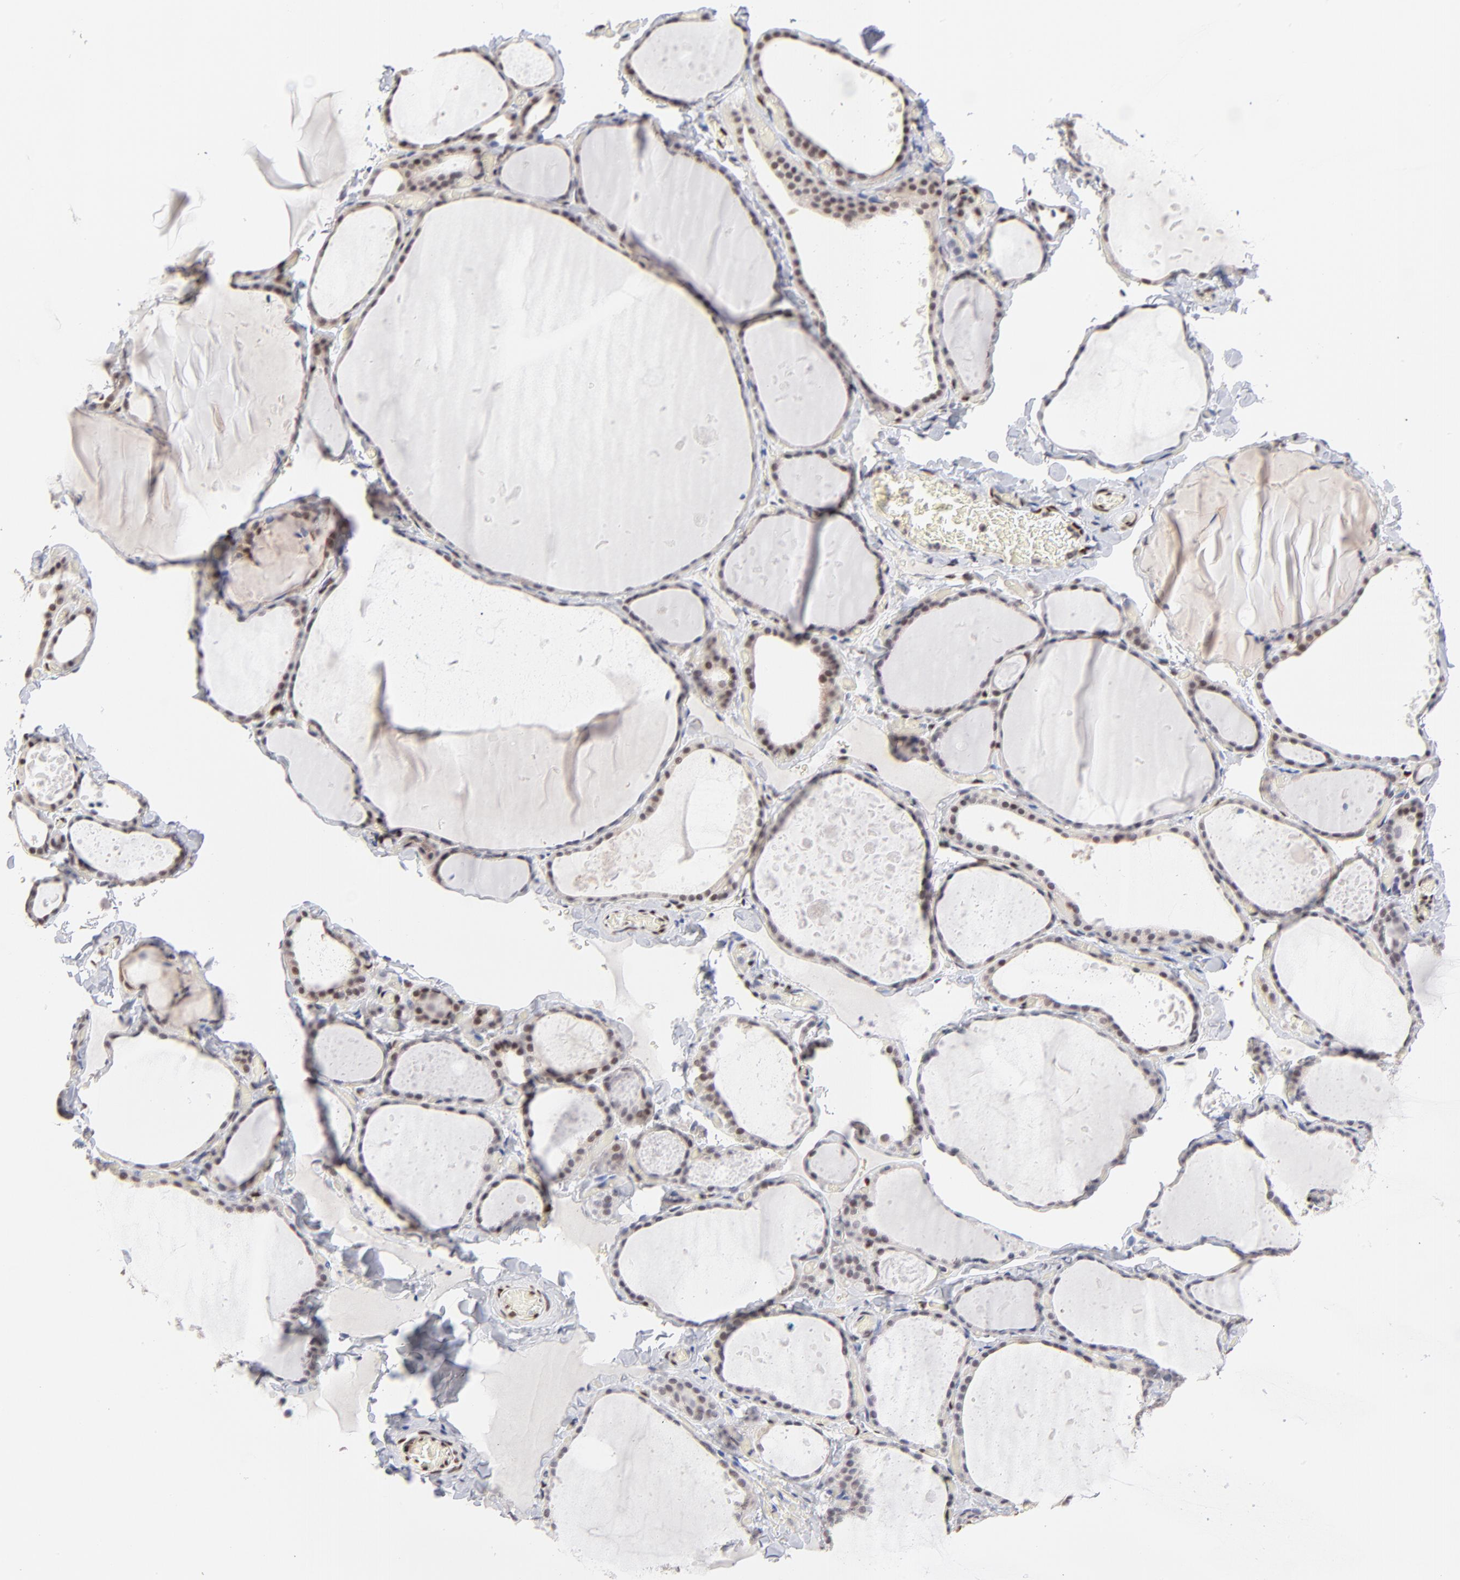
{"staining": {"intensity": "moderate", "quantity": ">75%", "location": "nuclear"}, "tissue": "thyroid gland", "cell_type": "Glandular cells", "image_type": "normal", "snomed": [{"axis": "morphology", "description": "Normal tissue, NOS"}, {"axis": "topography", "description": "Thyroid gland"}], "caption": "High-magnification brightfield microscopy of benign thyroid gland stained with DAB (3,3'-diaminobenzidine) (brown) and counterstained with hematoxylin (blue). glandular cells exhibit moderate nuclear staining is seen in approximately>75% of cells. The protein is shown in brown color, while the nuclei are stained blue.", "gene": "STAT3", "patient": {"sex": "female", "age": 22}}